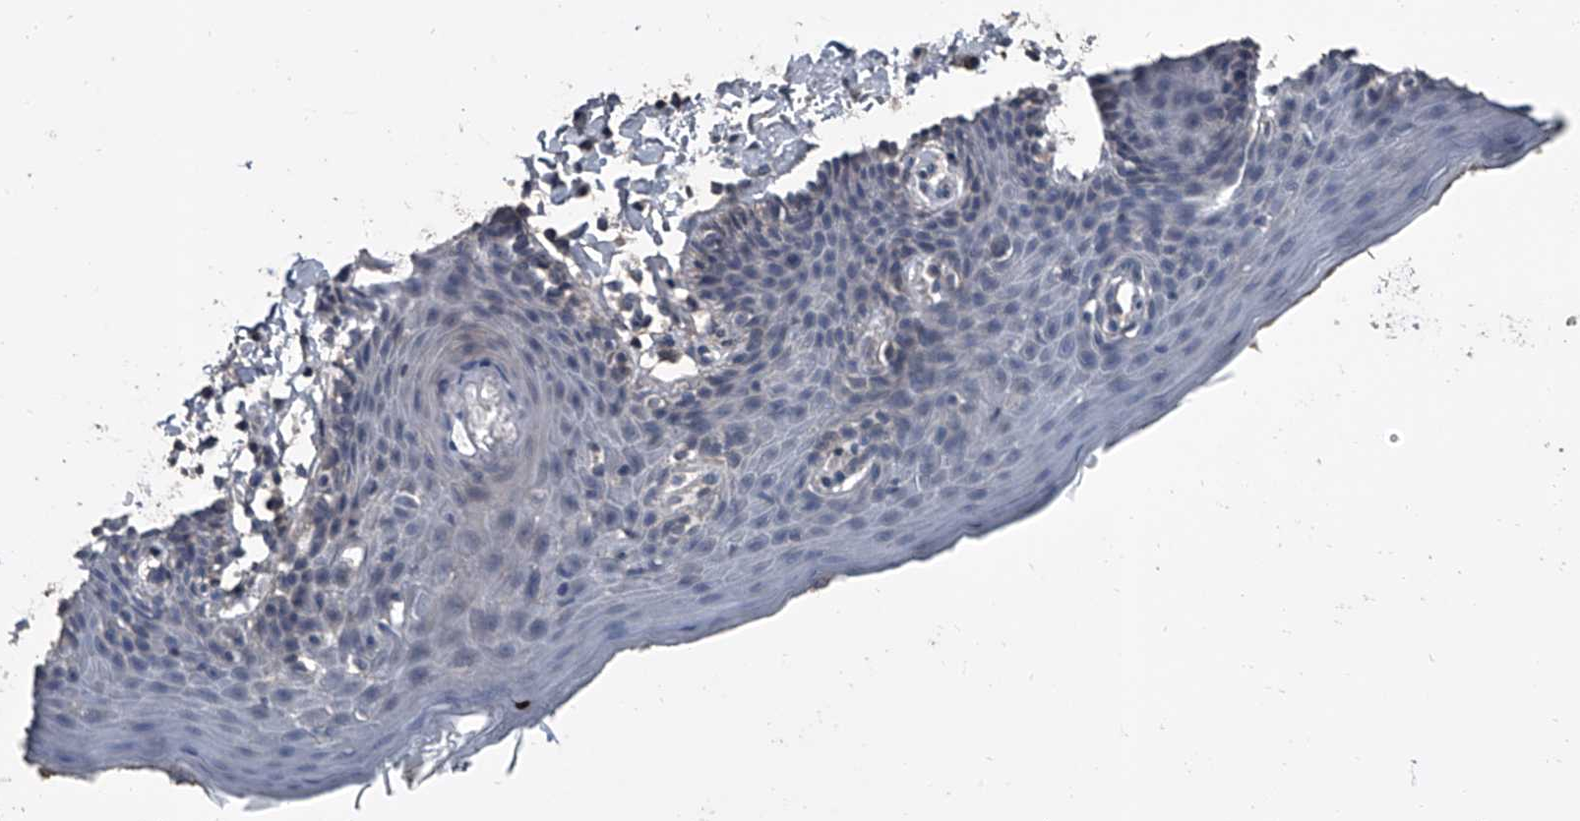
{"staining": {"intensity": "moderate", "quantity": "<25%", "location": "cytoplasmic/membranous"}, "tissue": "skin", "cell_type": "Epidermal cells", "image_type": "normal", "snomed": [{"axis": "morphology", "description": "Normal tissue, NOS"}, {"axis": "topography", "description": "Vulva"}], "caption": "Skin stained with DAB immunohistochemistry exhibits low levels of moderate cytoplasmic/membranous expression in approximately <25% of epidermal cells.", "gene": "OARD1", "patient": {"sex": "female", "age": 66}}